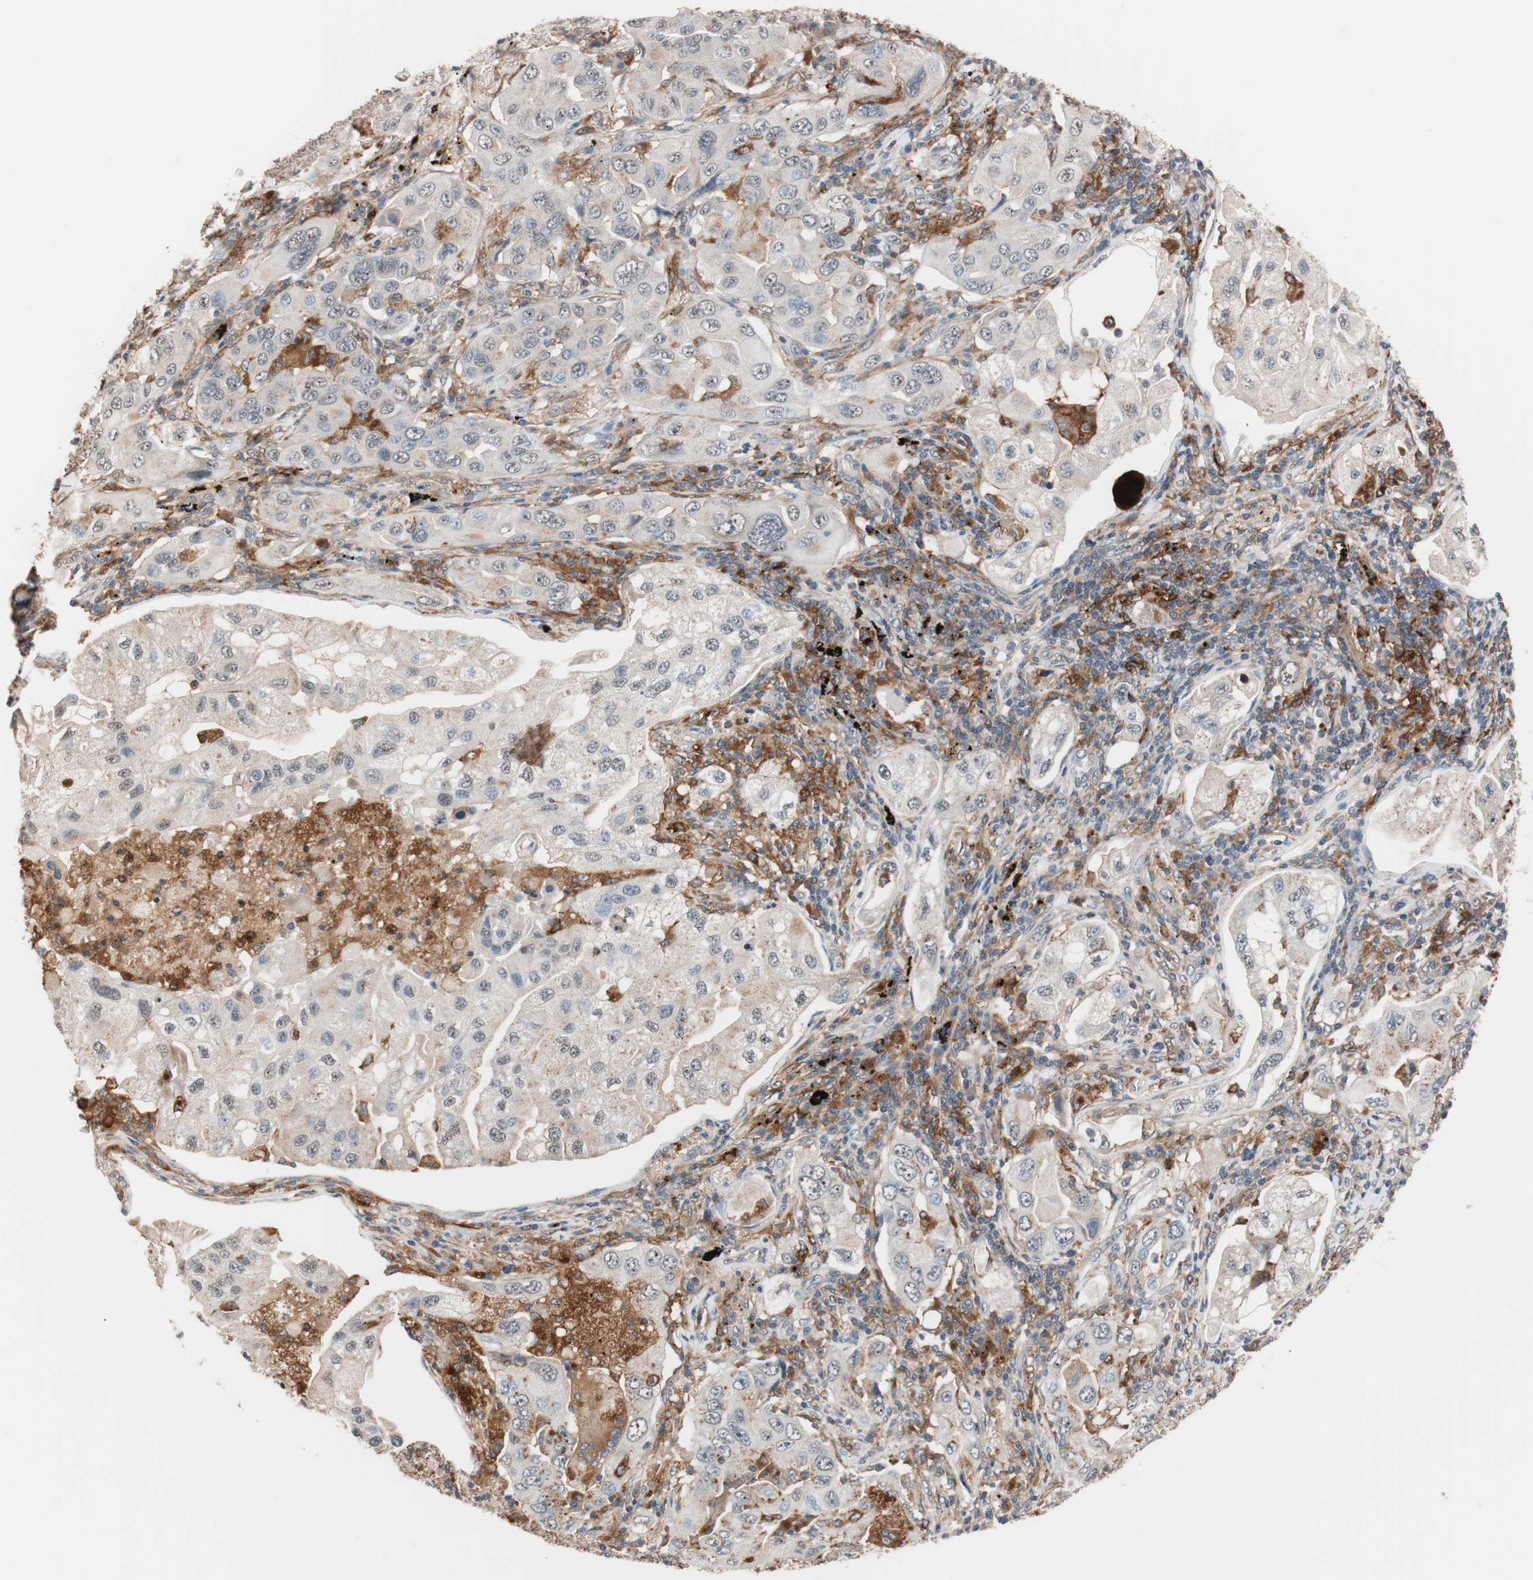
{"staining": {"intensity": "weak", "quantity": "<25%", "location": "cytoplasmic/membranous"}, "tissue": "lung cancer", "cell_type": "Tumor cells", "image_type": "cancer", "snomed": [{"axis": "morphology", "description": "Adenocarcinoma, NOS"}, {"axis": "topography", "description": "Lung"}], "caption": "Immunohistochemistry of adenocarcinoma (lung) exhibits no positivity in tumor cells. The staining is performed using DAB (3,3'-diaminobenzidine) brown chromogen with nuclei counter-stained in using hematoxylin.", "gene": "LITAF", "patient": {"sex": "female", "age": 65}}